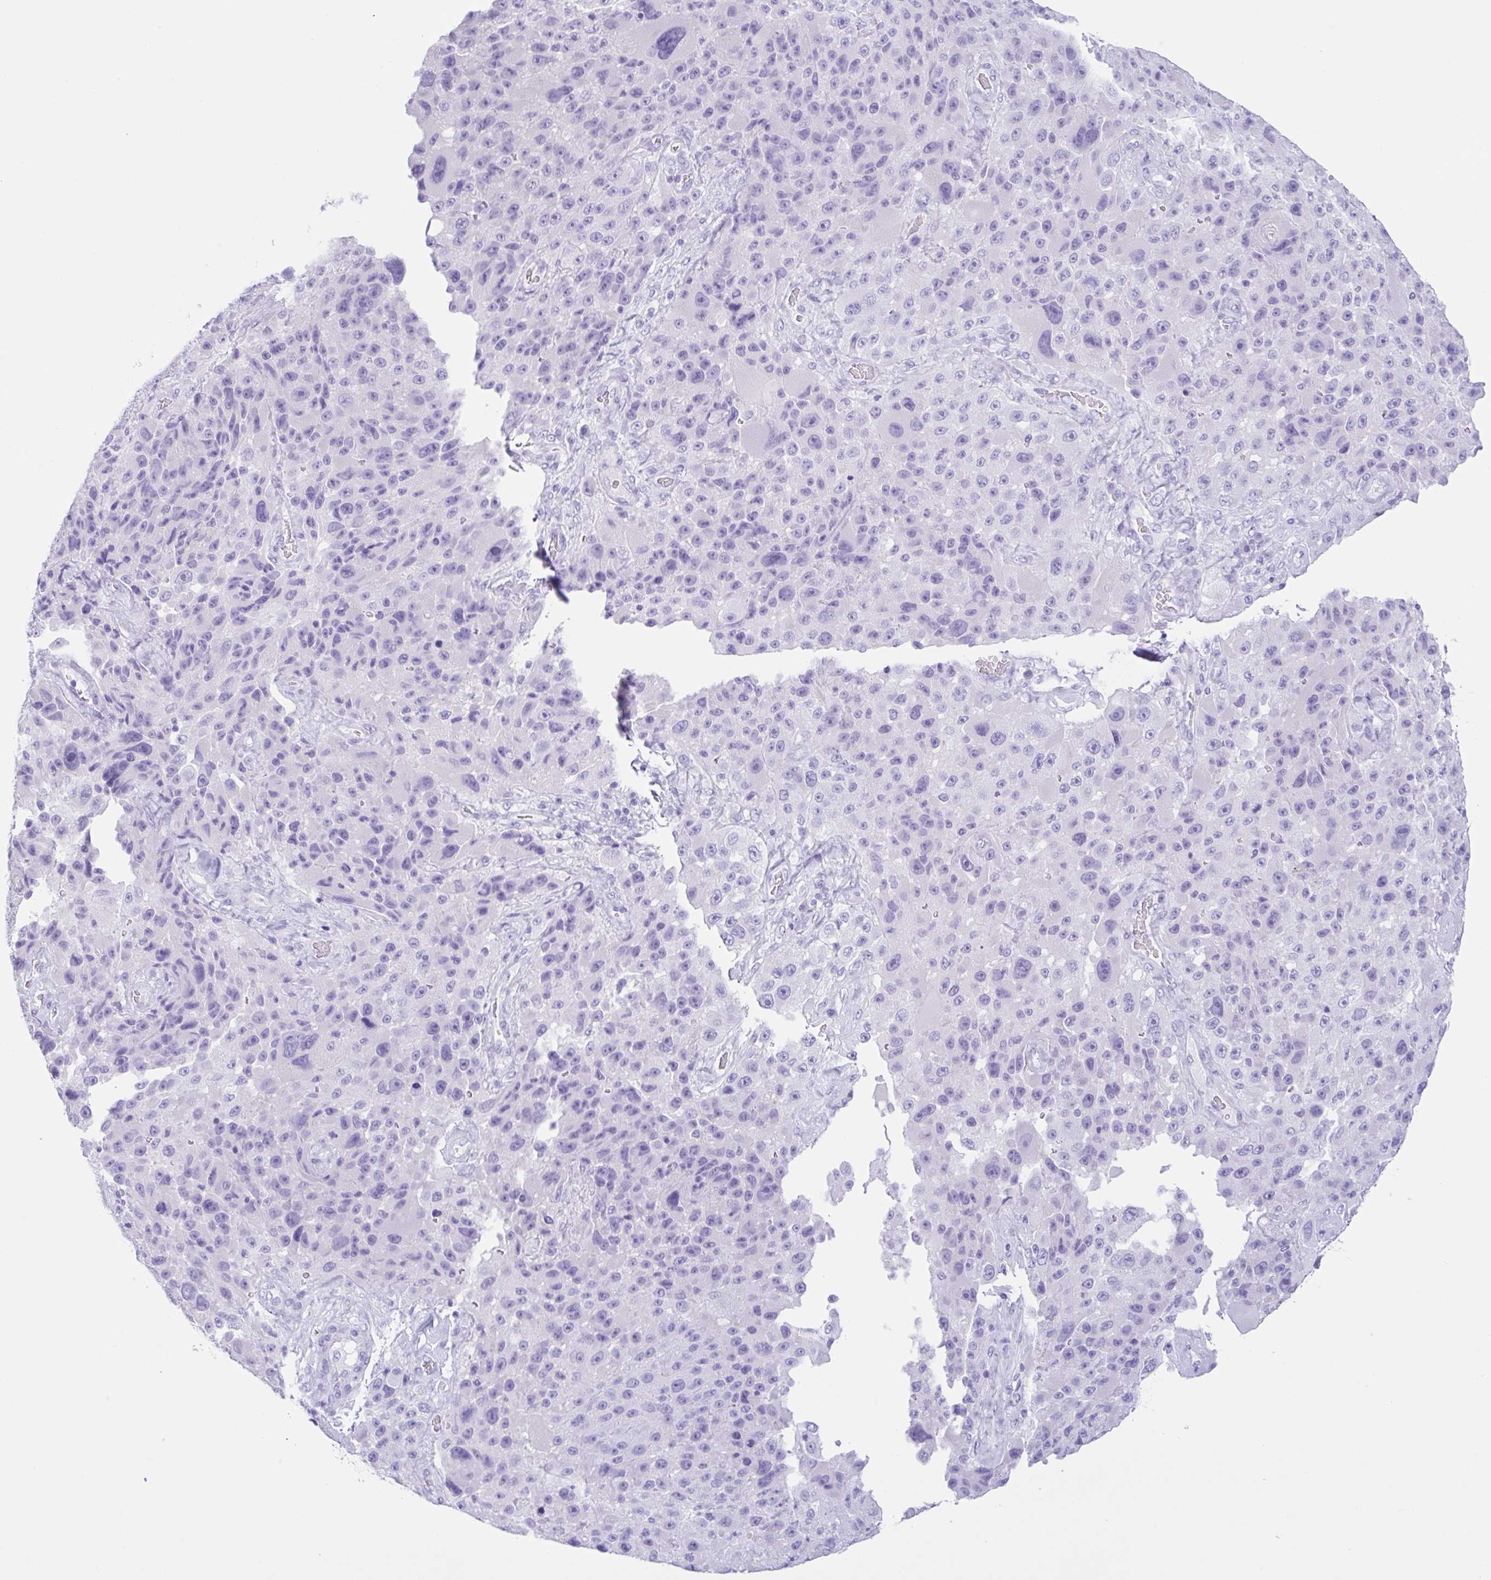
{"staining": {"intensity": "negative", "quantity": "none", "location": "none"}, "tissue": "melanoma", "cell_type": "Tumor cells", "image_type": "cancer", "snomed": [{"axis": "morphology", "description": "Malignant melanoma, Metastatic site"}, {"axis": "topography", "description": "Lymph node"}], "caption": "Tumor cells are negative for protein expression in human malignant melanoma (metastatic site).", "gene": "CPA1", "patient": {"sex": "male", "age": 62}}